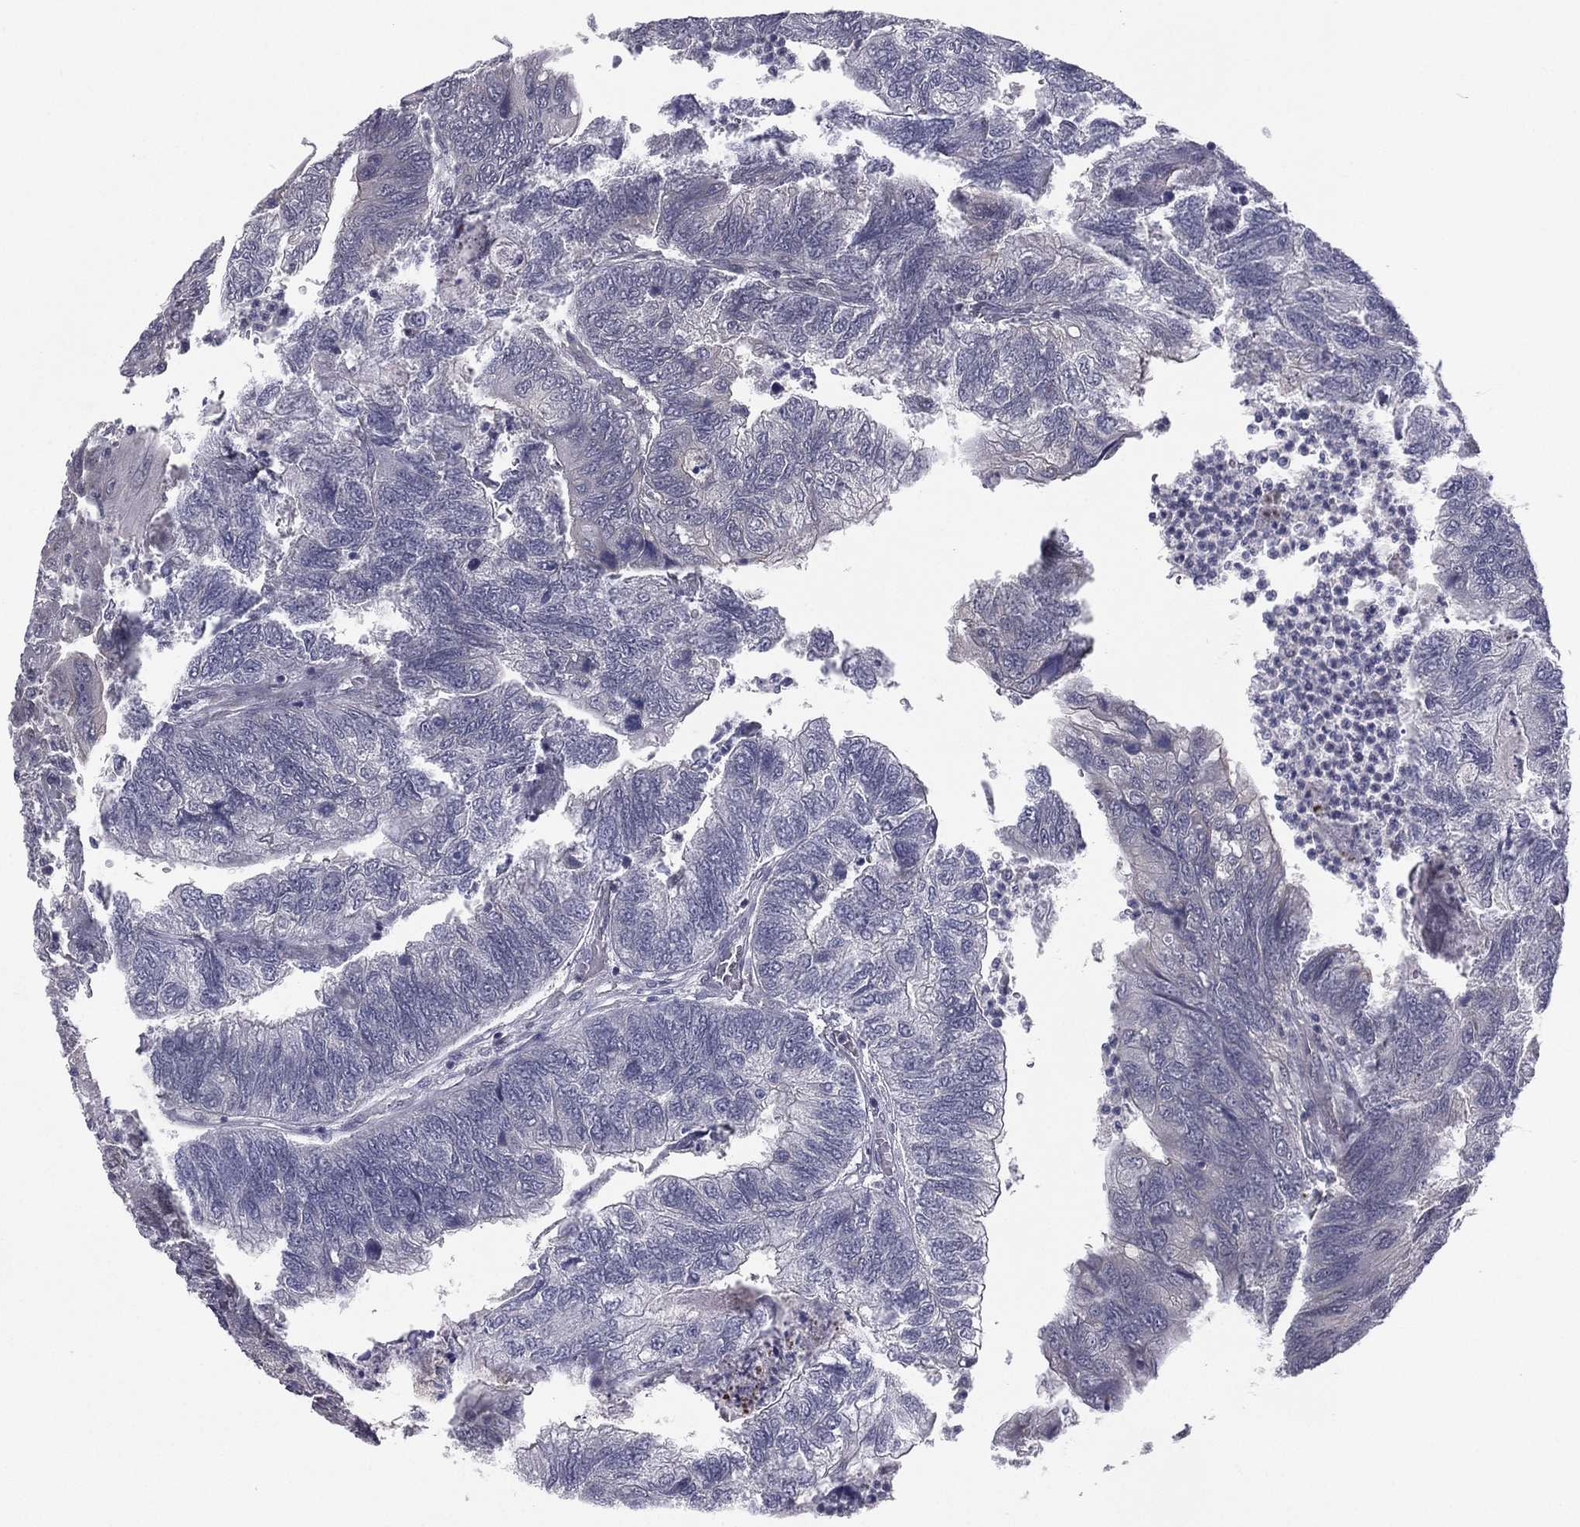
{"staining": {"intensity": "negative", "quantity": "none", "location": "none"}, "tissue": "colorectal cancer", "cell_type": "Tumor cells", "image_type": "cancer", "snomed": [{"axis": "morphology", "description": "Adenocarcinoma, NOS"}, {"axis": "topography", "description": "Colon"}], "caption": "Image shows no significant protein expression in tumor cells of colorectal cancer (adenocarcinoma).", "gene": "ACTRT2", "patient": {"sex": "female", "age": 67}}